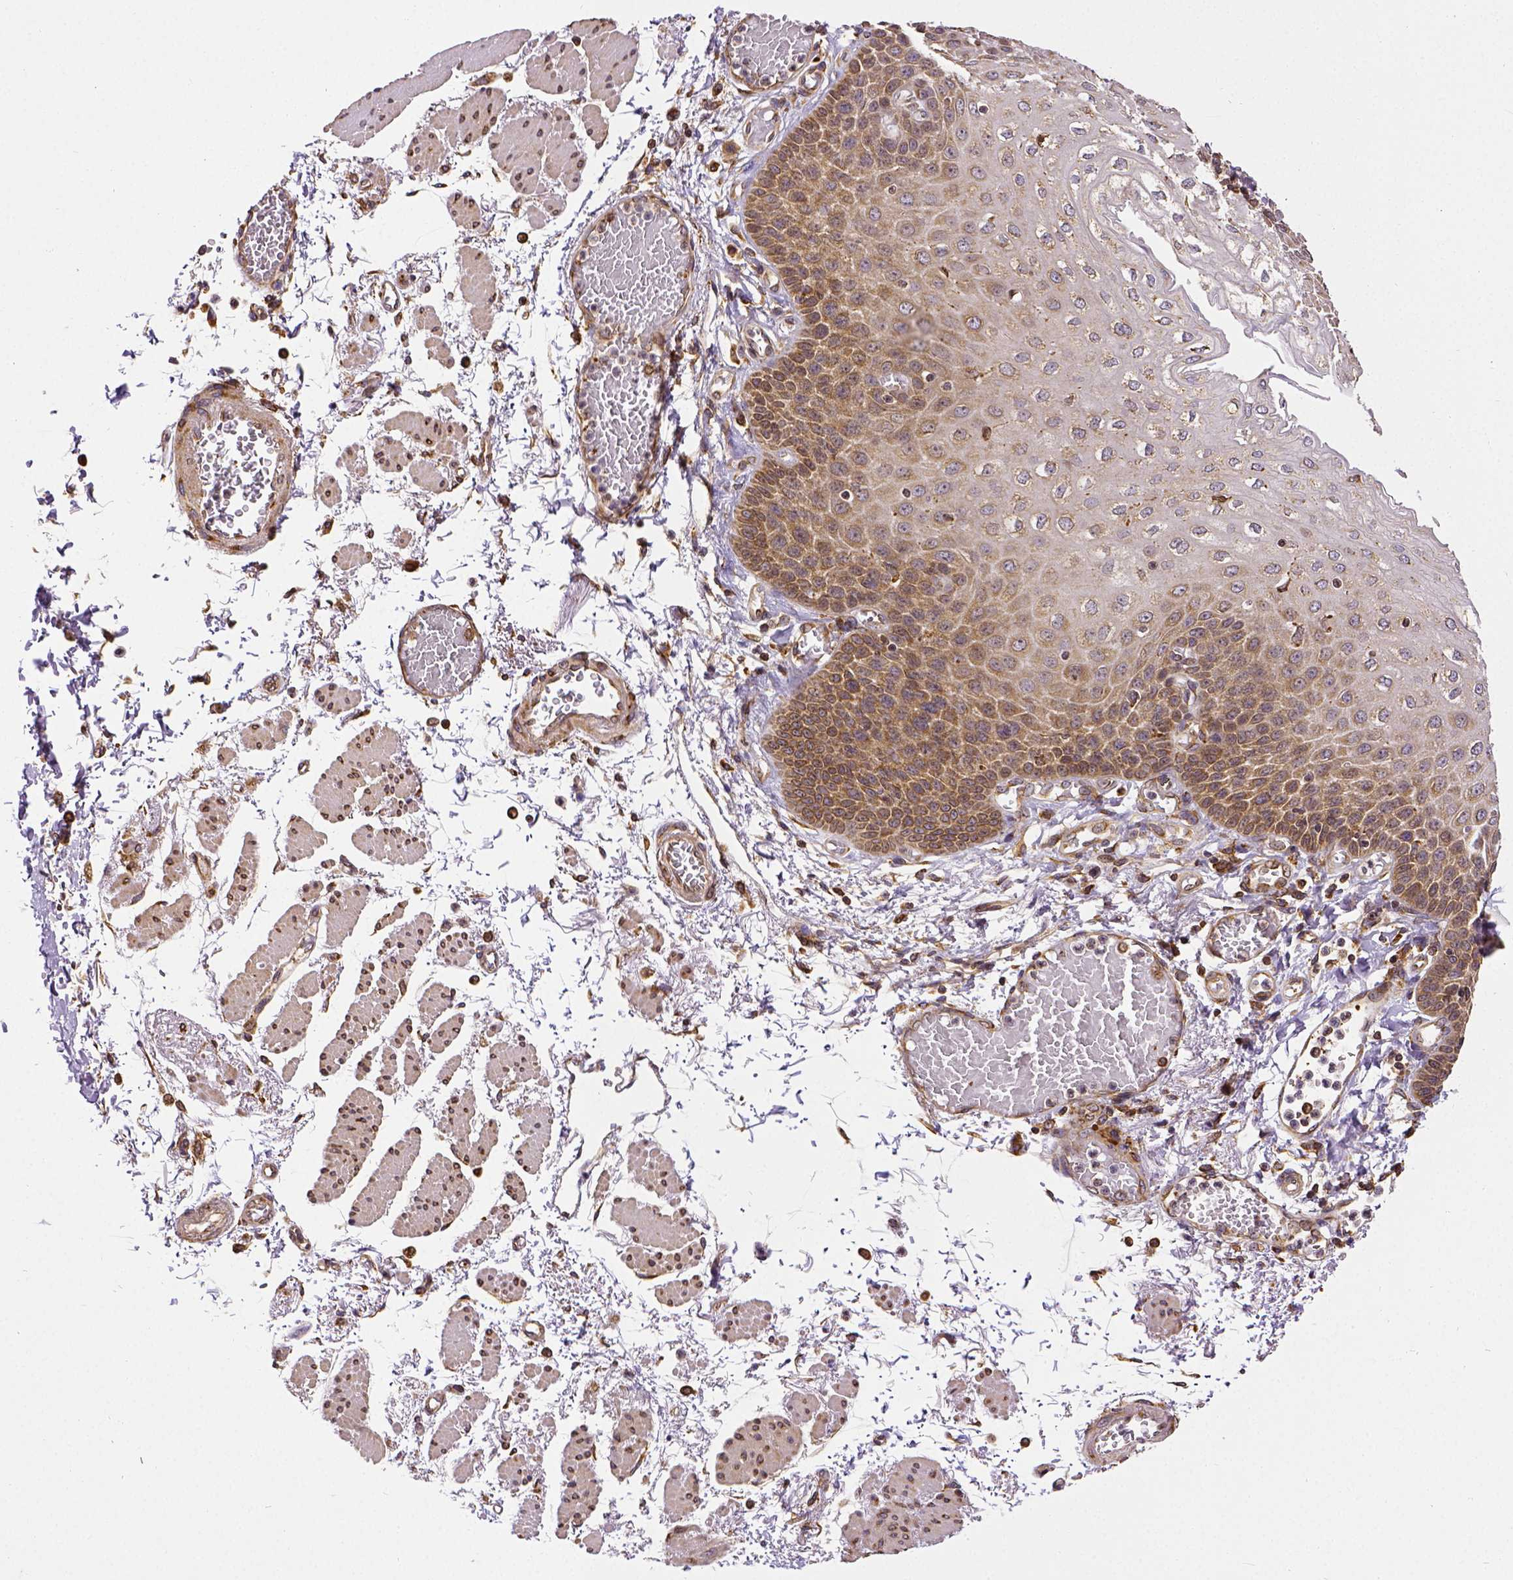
{"staining": {"intensity": "moderate", "quantity": ">75%", "location": "cytoplasmic/membranous"}, "tissue": "esophagus", "cell_type": "Squamous epithelial cells", "image_type": "normal", "snomed": [{"axis": "morphology", "description": "Normal tissue, NOS"}, {"axis": "morphology", "description": "Adenocarcinoma, NOS"}, {"axis": "topography", "description": "Esophagus"}], "caption": "Immunohistochemistry of benign esophagus reveals medium levels of moderate cytoplasmic/membranous expression in about >75% of squamous epithelial cells. (IHC, brightfield microscopy, high magnification).", "gene": "MTDH", "patient": {"sex": "male", "age": 81}}